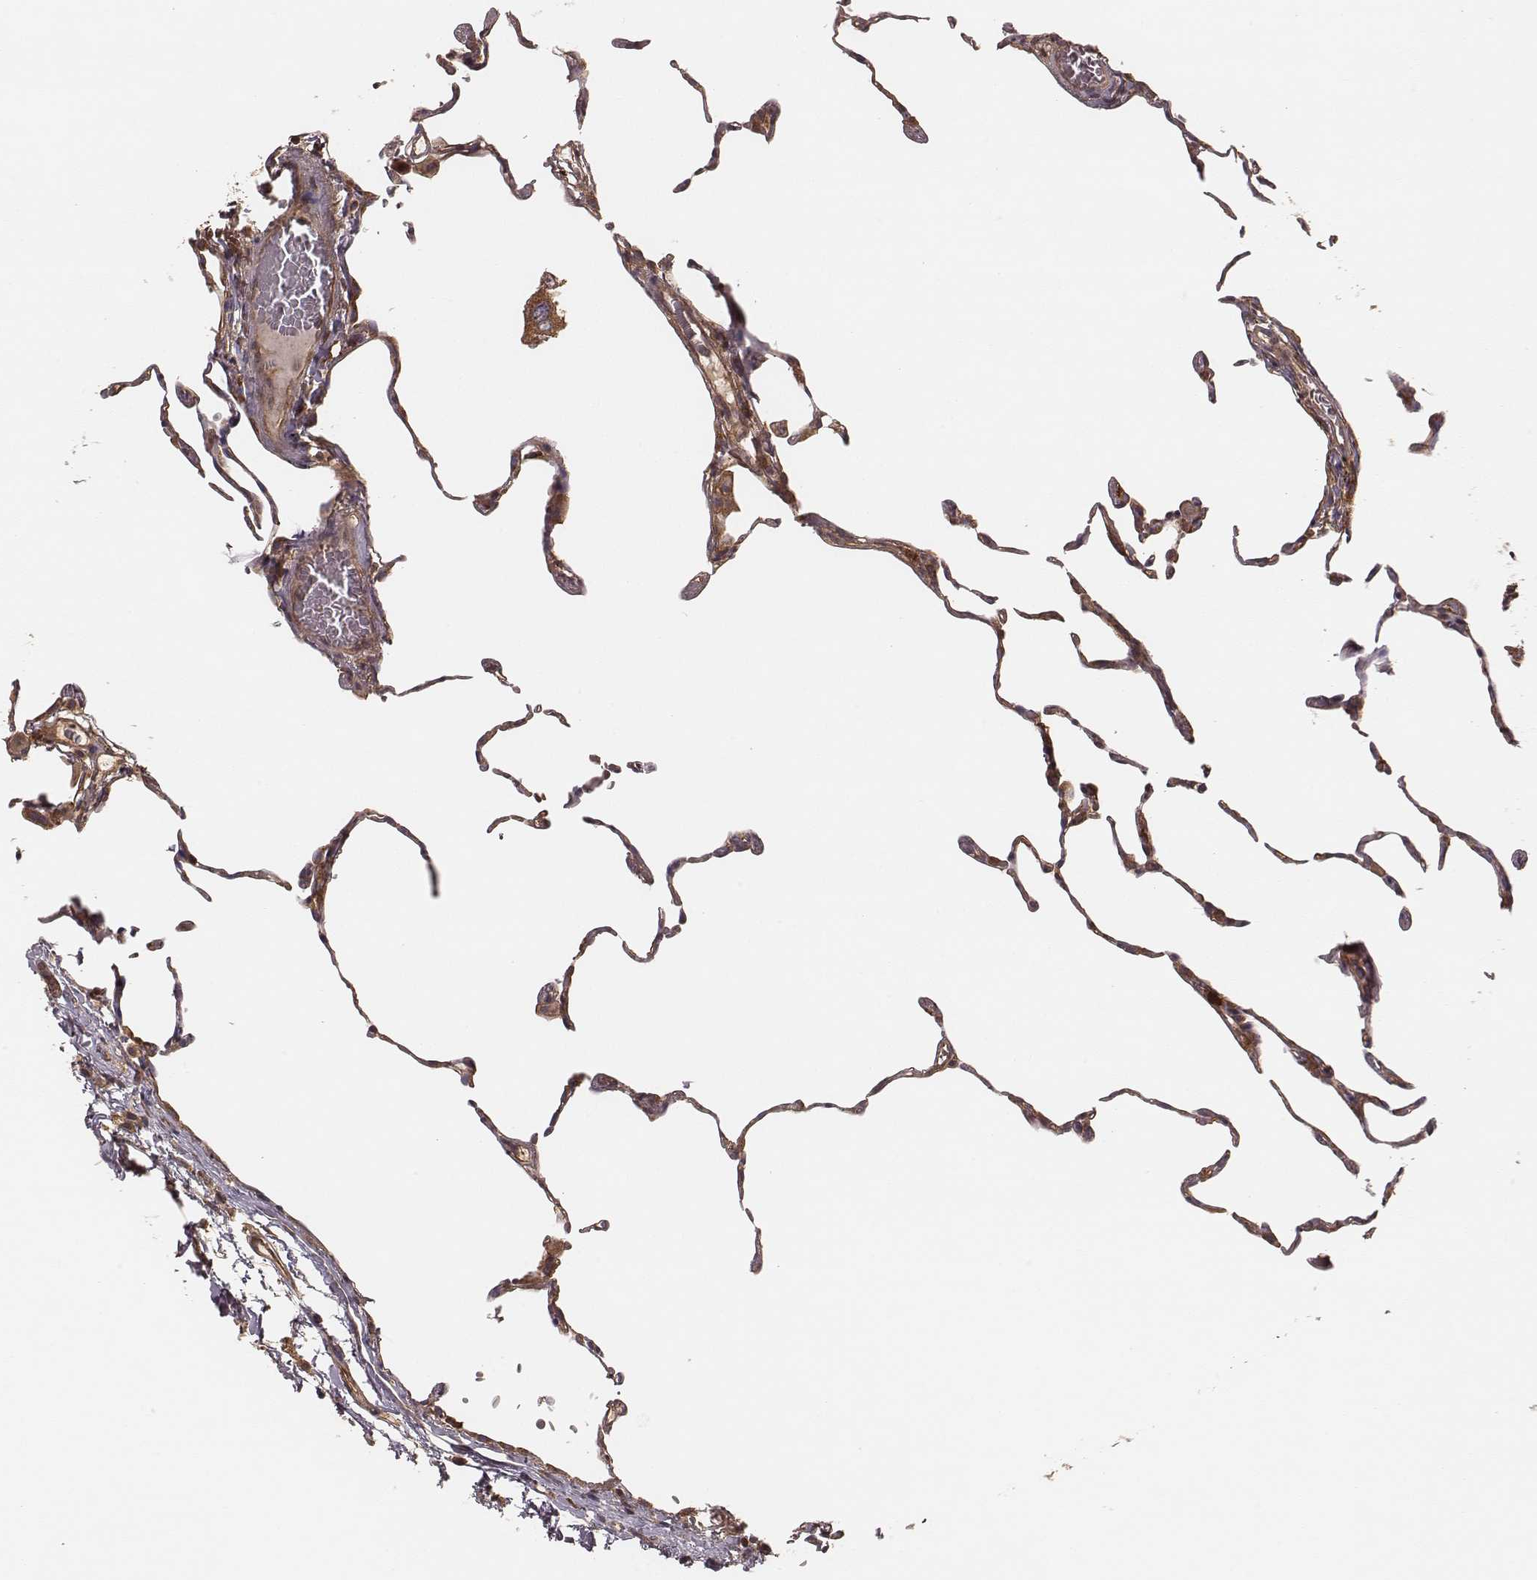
{"staining": {"intensity": "moderate", "quantity": "25%-75%", "location": "cytoplasmic/membranous"}, "tissue": "lung", "cell_type": "Alveolar cells", "image_type": "normal", "snomed": [{"axis": "morphology", "description": "Normal tissue, NOS"}, {"axis": "topography", "description": "Lung"}], "caption": "IHC image of normal lung stained for a protein (brown), which exhibits medium levels of moderate cytoplasmic/membranous expression in approximately 25%-75% of alveolar cells.", "gene": "CARS1", "patient": {"sex": "female", "age": 57}}